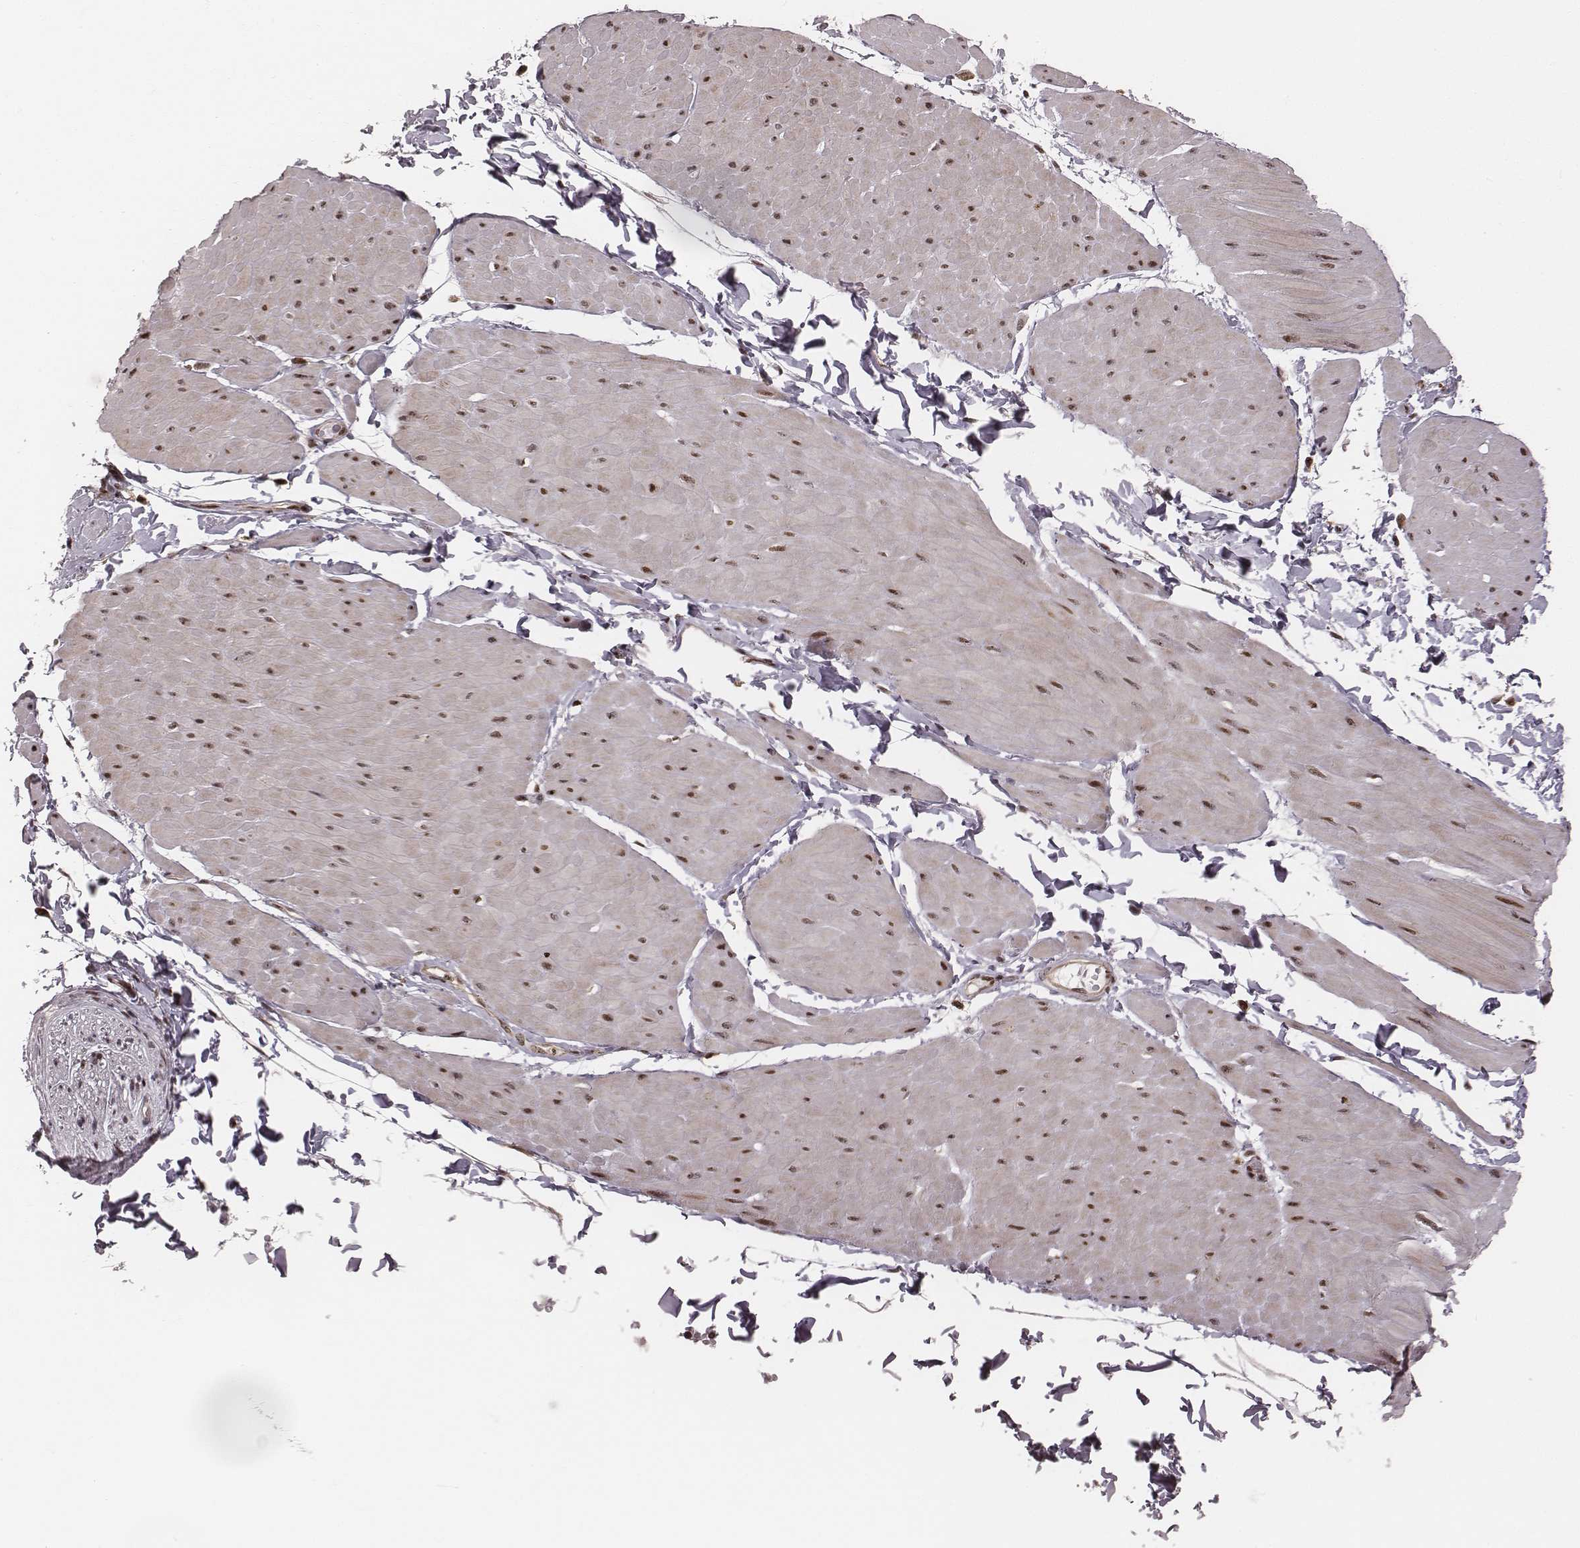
{"staining": {"intensity": "negative", "quantity": "none", "location": "none"}, "tissue": "adipose tissue", "cell_type": "Adipocytes", "image_type": "normal", "snomed": [{"axis": "morphology", "description": "Normal tissue, NOS"}, {"axis": "topography", "description": "Smooth muscle"}, {"axis": "topography", "description": "Peripheral nerve tissue"}], "caption": "Immunohistochemistry (IHC) of benign adipose tissue reveals no positivity in adipocytes. (Stains: DAB (3,3'-diaminobenzidine) immunohistochemistry with hematoxylin counter stain, Microscopy: brightfield microscopy at high magnification).", "gene": "VRK3", "patient": {"sex": "male", "age": 58}}